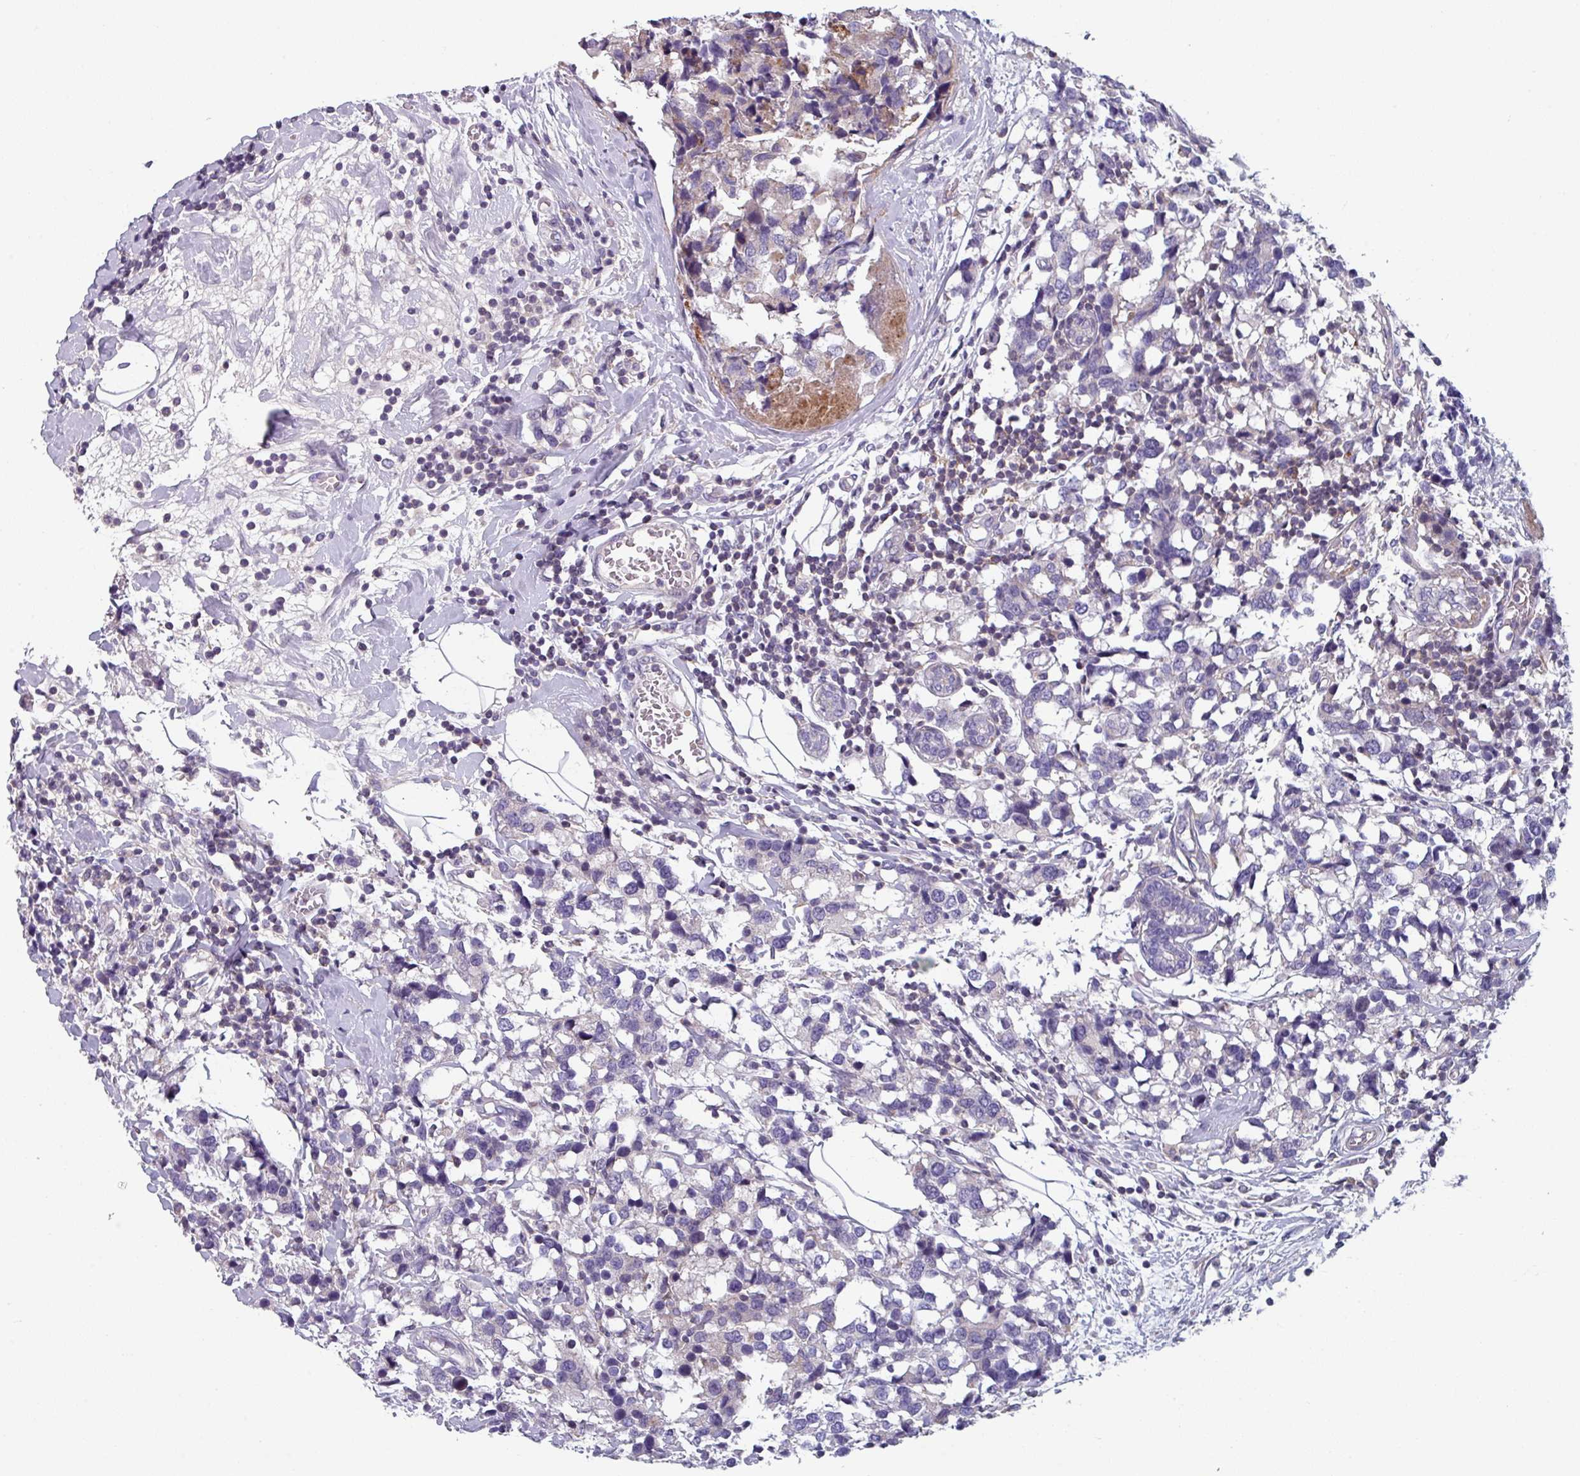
{"staining": {"intensity": "negative", "quantity": "none", "location": "none"}, "tissue": "breast cancer", "cell_type": "Tumor cells", "image_type": "cancer", "snomed": [{"axis": "morphology", "description": "Lobular carcinoma"}, {"axis": "topography", "description": "Breast"}], "caption": "This is an immunohistochemistry (IHC) image of lobular carcinoma (breast). There is no staining in tumor cells.", "gene": "TMEM132A", "patient": {"sex": "female", "age": 59}}